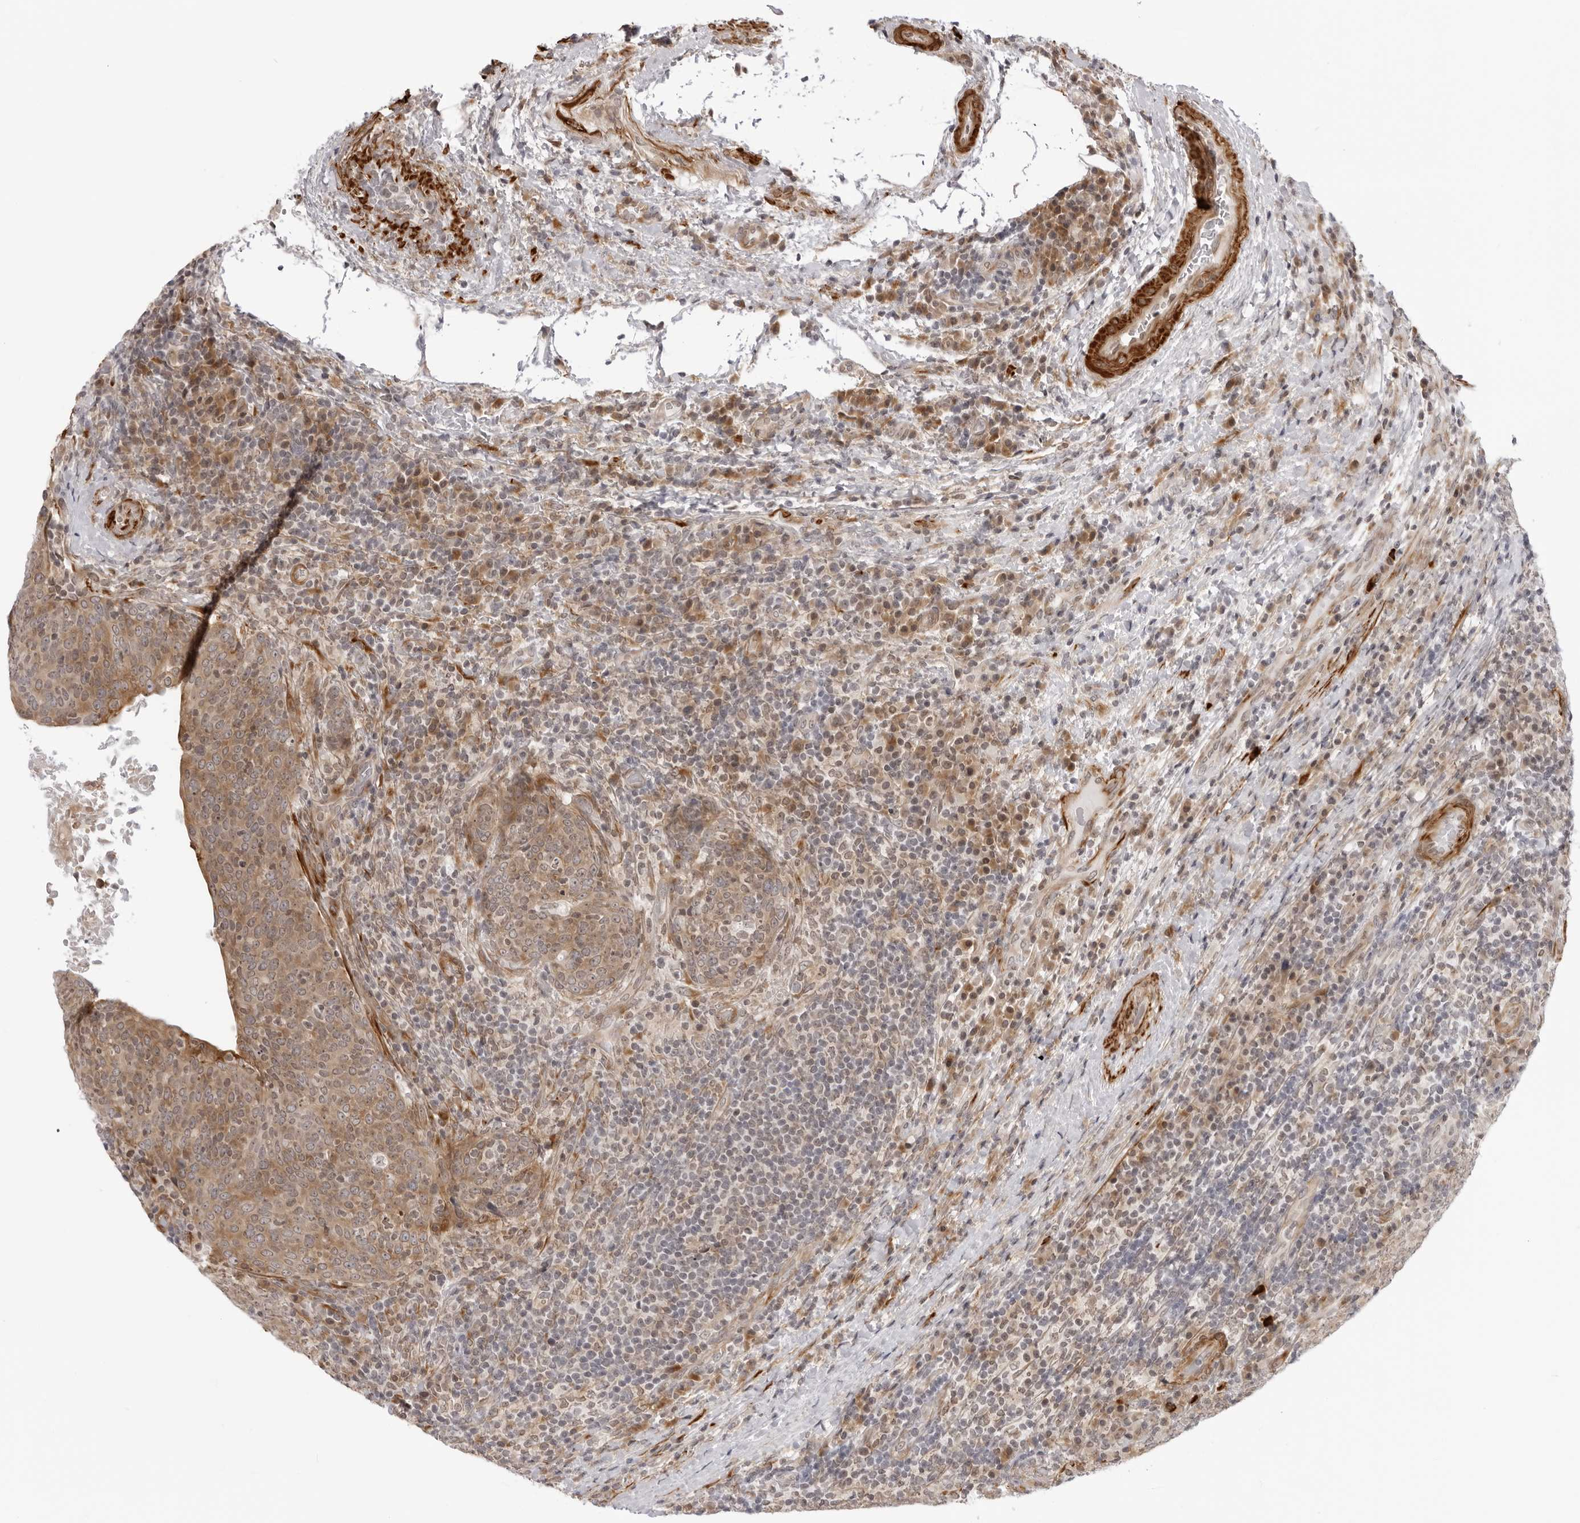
{"staining": {"intensity": "moderate", "quantity": ">75%", "location": "cytoplasmic/membranous"}, "tissue": "head and neck cancer", "cell_type": "Tumor cells", "image_type": "cancer", "snomed": [{"axis": "morphology", "description": "Squamous cell carcinoma, NOS"}, {"axis": "morphology", "description": "Squamous cell carcinoma, metastatic, NOS"}, {"axis": "topography", "description": "Lymph node"}, {"axis": "topography", "description": "Head-Neck"}], "caption": "Immunohistochemical staining of human head and neck cancer demonstrates medium levels of moderate cytoplasmic/membranous positivity in approximately >75% of tumor cells.", "gene": "SRGAP2", "patient": {"sex": "male", "age": 62}}